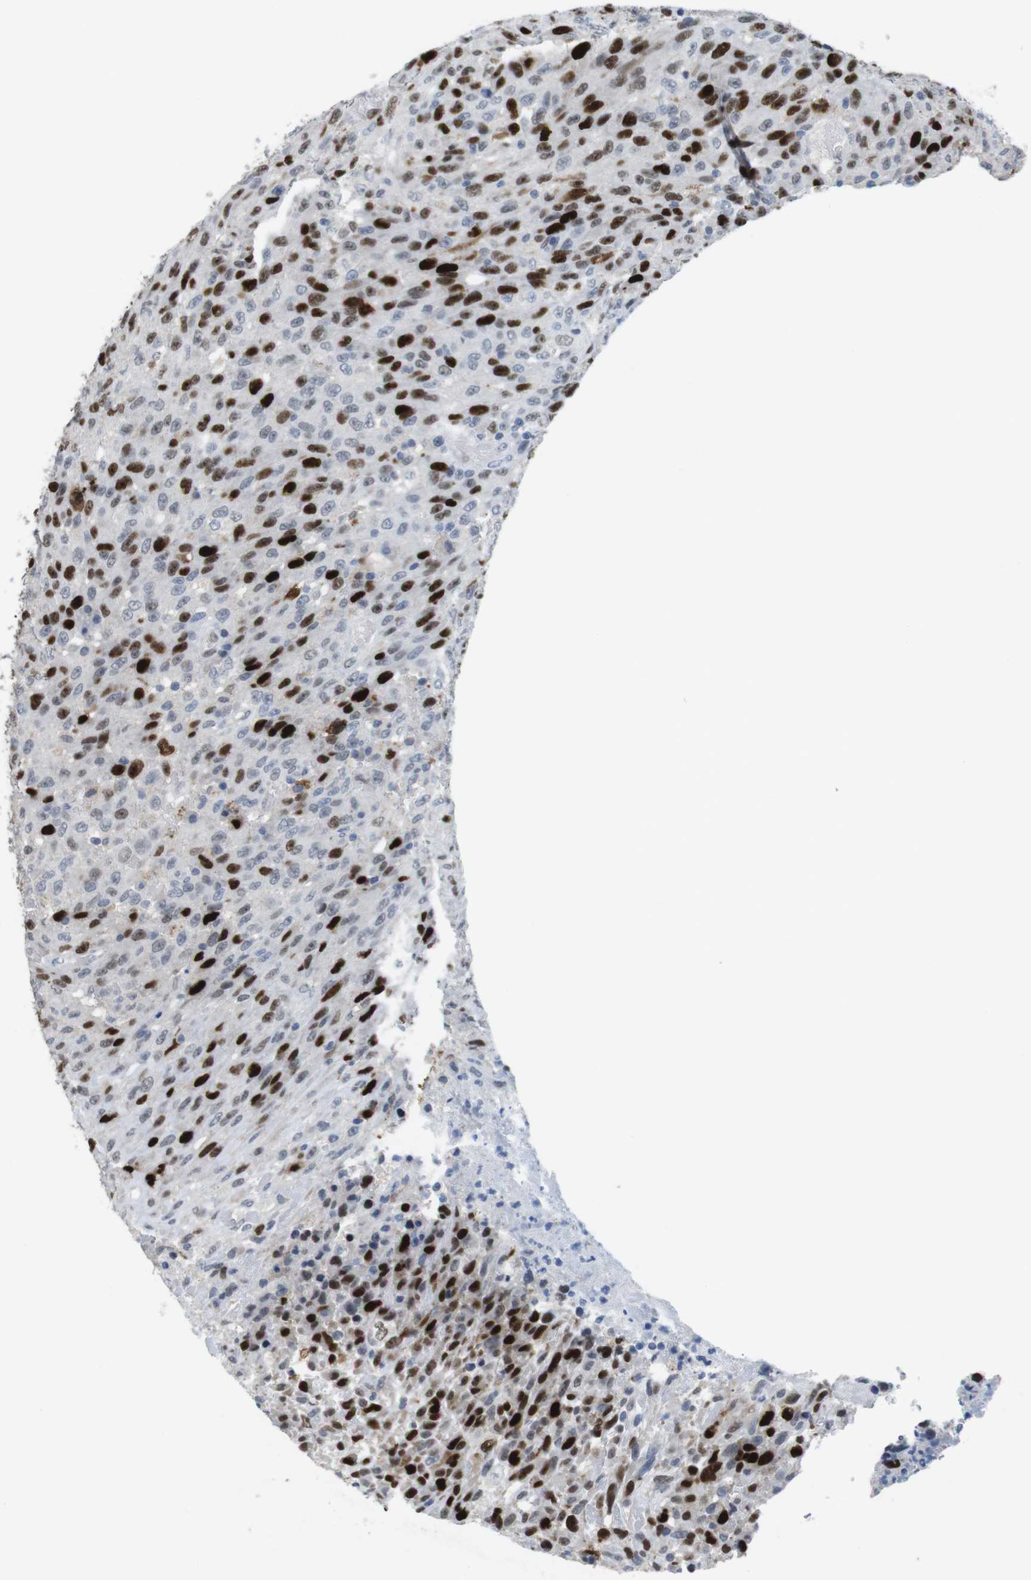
{"staining": {"intensity": "strong", "quantity": "25%-75%", "location": "nuclear"}, "tissue": "urothelial cancer", "cell_type": "Tumor cells", "image_type": "cancer", "snomed": [{"axis": "morphology", "description": "Urothelial carcinoma, High grade"}, {"axis": "topography", "description": "Urinary bladder"}], "caption": "Immunohistochemical staining of human urothelial cancer shows high levels of strong nuclear positivity in approximately 25%-75% of tumor cells. (DAB (3,3'-diaminobenzidine) IHC, brown staining for protein, blue staining for nuclei).", "gene": "KPNA2", "patient": {"sex": "male", "age": 66}}